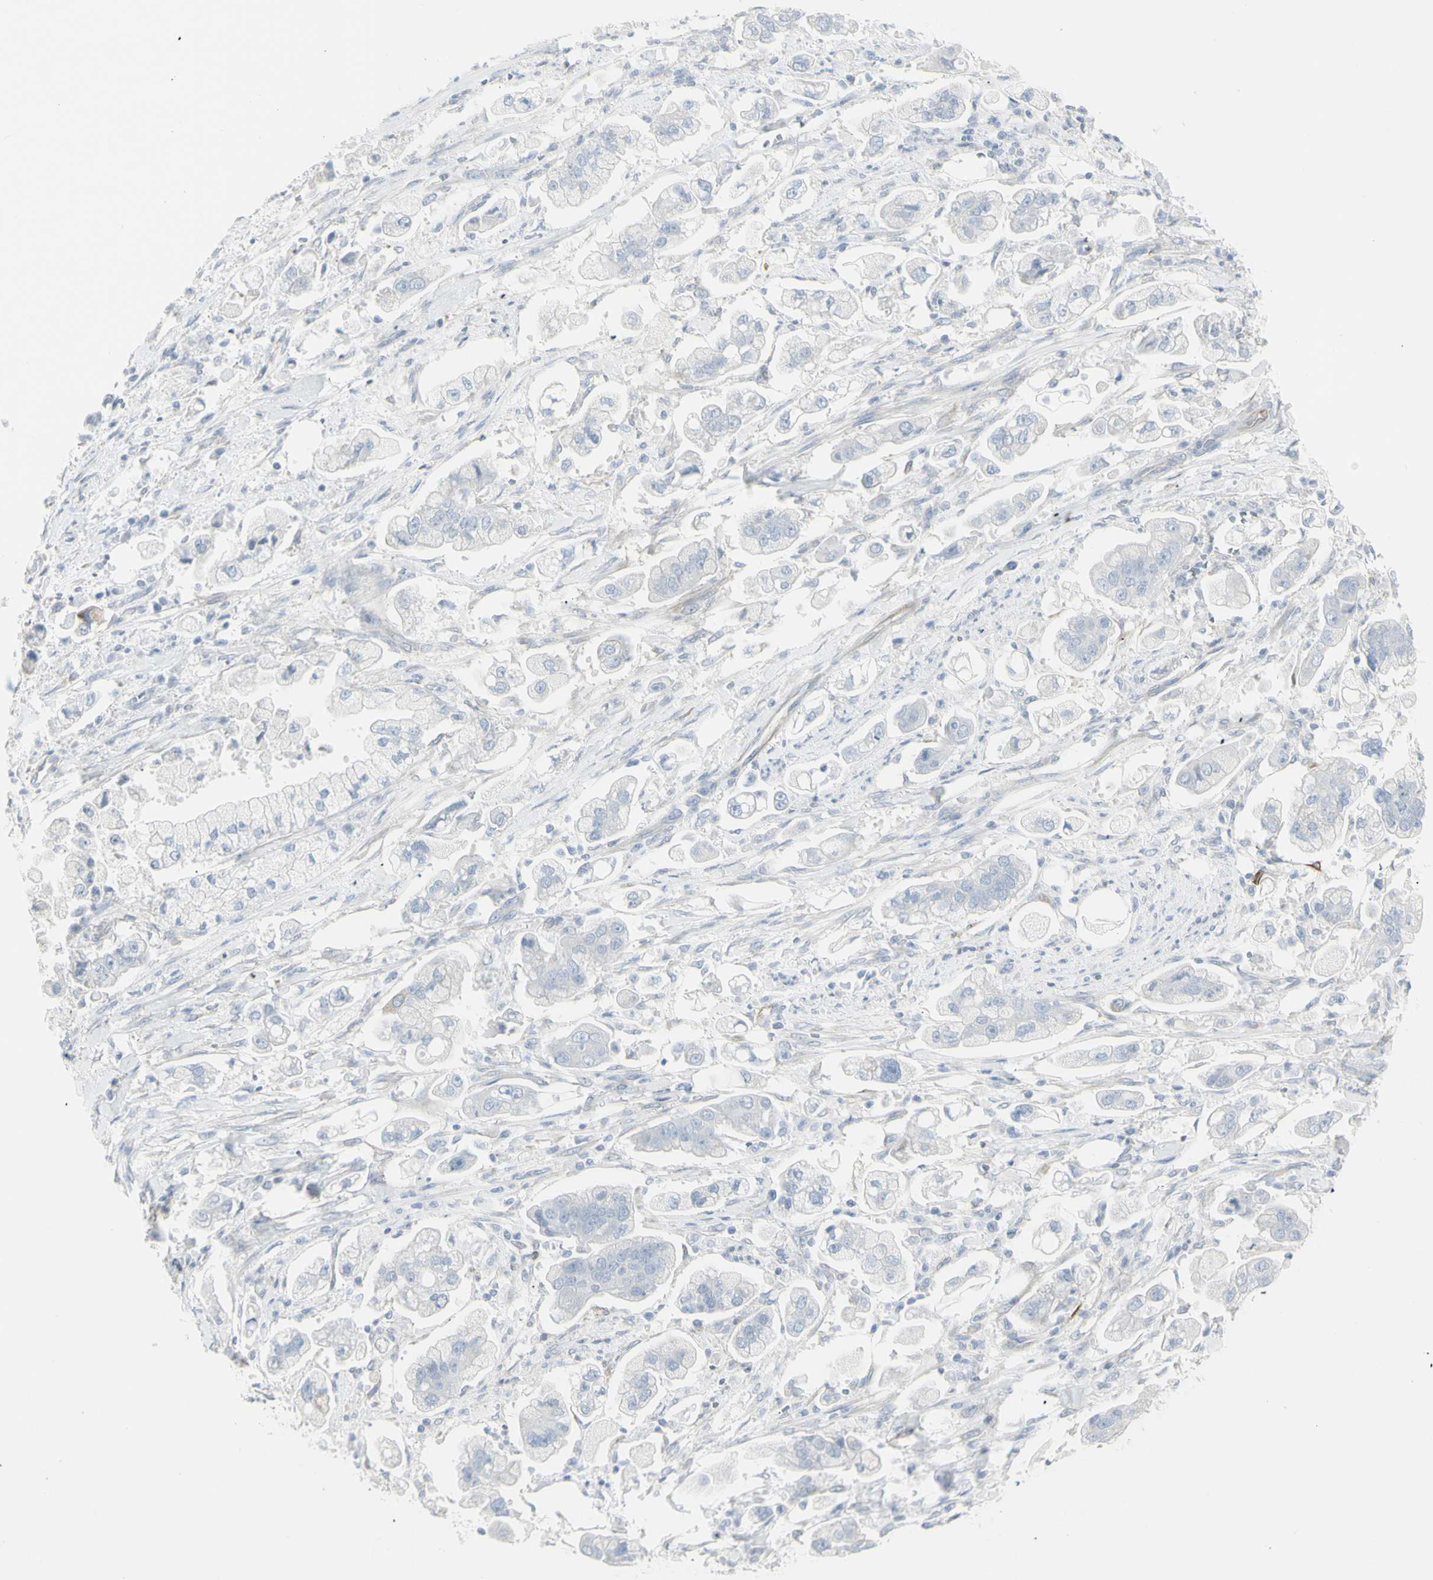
{"staining": {"intensity": "negative", "quantity": "none", "location": "none"}, "tissue": "stomach cancer", "cell_type": "Tumor cells", "image_type": "cancer", "snomed": [{"axis": "morphology", "description": "Adenocarcinoma, NOS"}, {"axis": "topography", "description": "Stomach"}], "caption": "Immunohistochemical staining of stomach cancer shows no significant staining in tumor cells. (DAB (3,3'-diaminobenzidine) immunohistochemistry with hematoxylin counter stain).", "gene": "ENSG00000198211", "patient": {"sex": "male", "age": 62}}